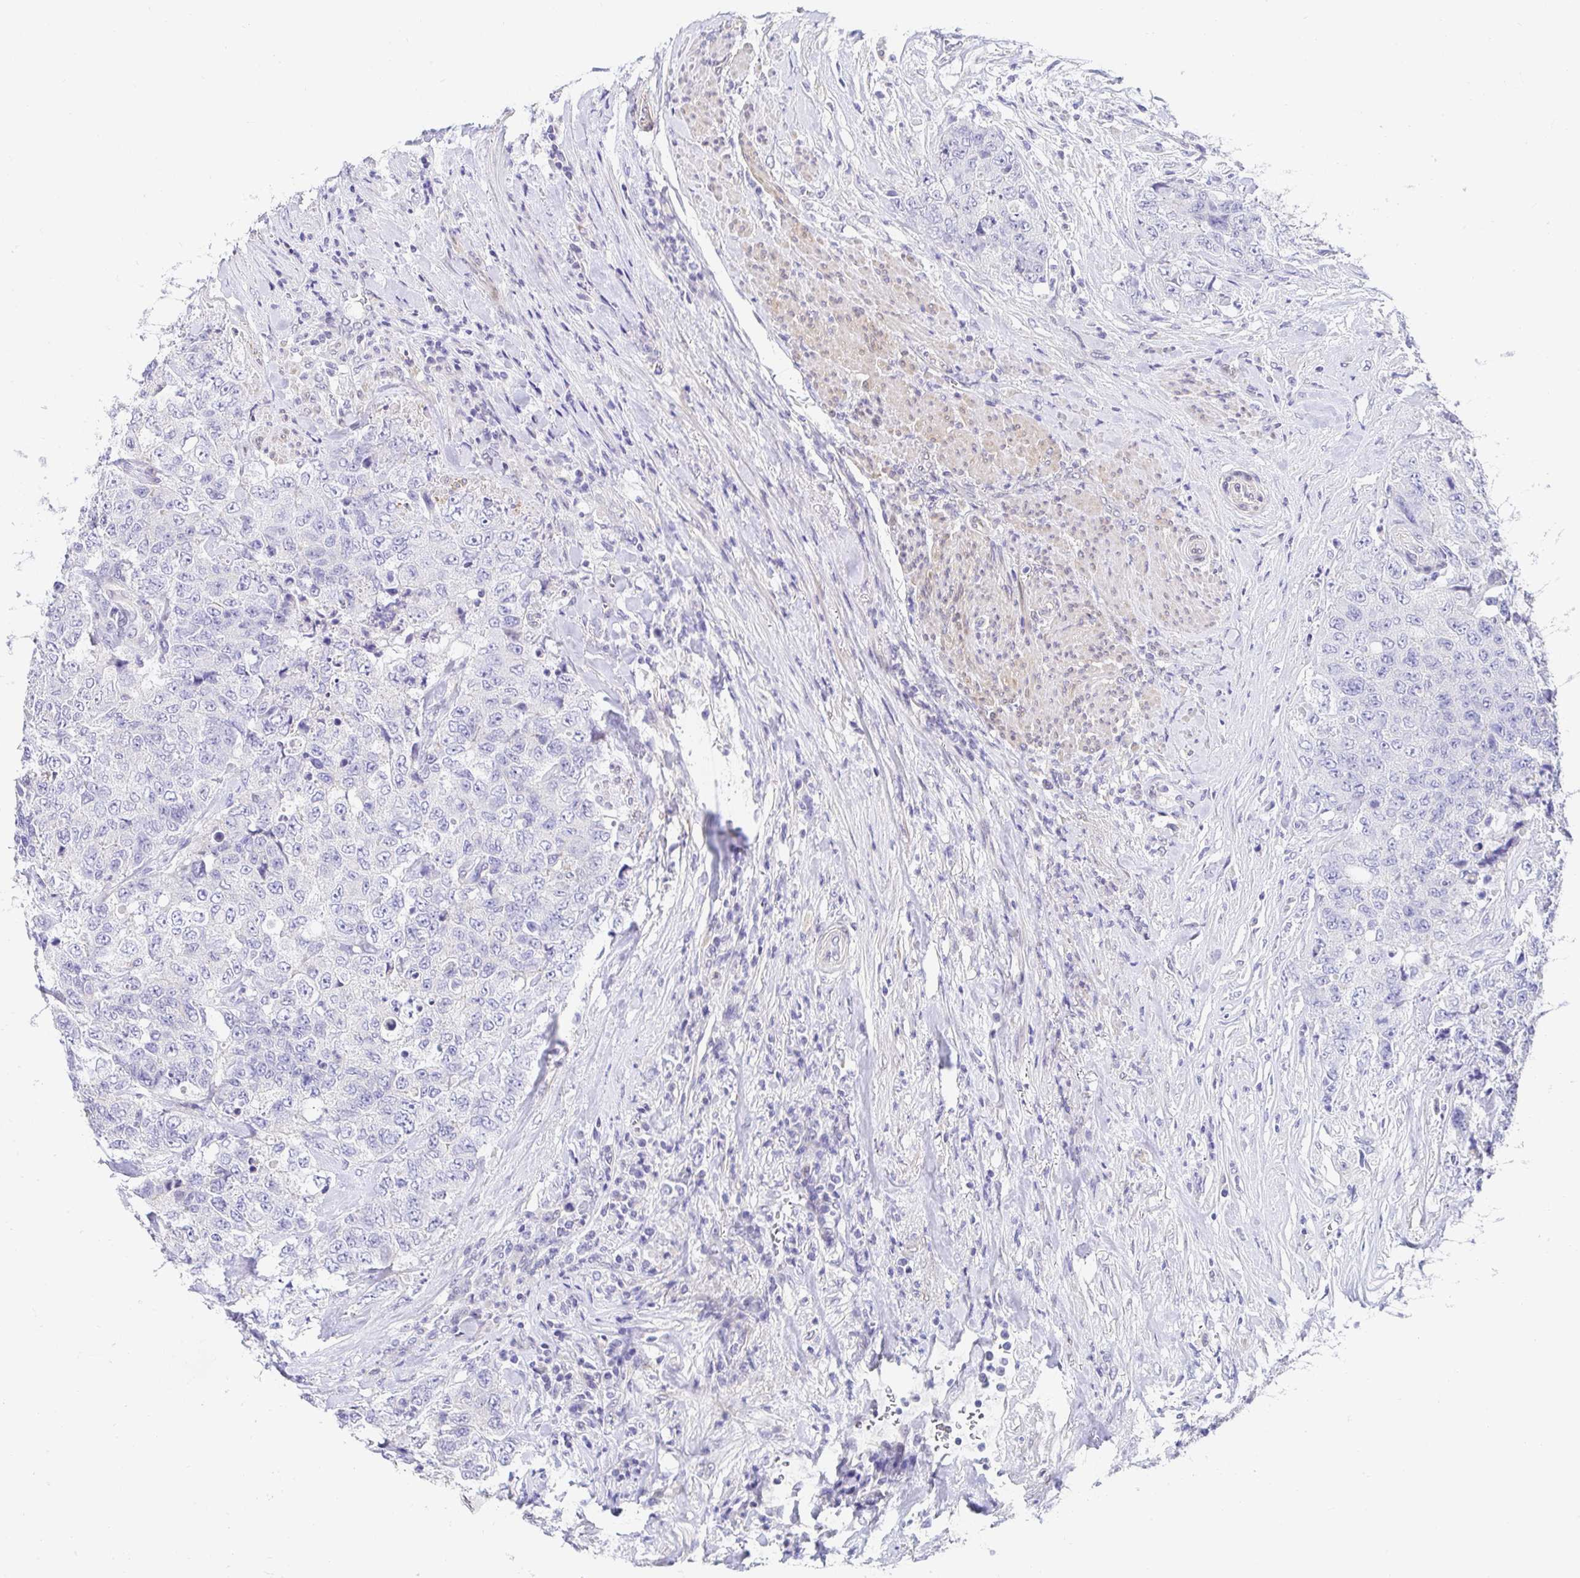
{"staining": {"intensity": "negative", "quantity": "none", "location": "none"}, "tissue": "urothelial cancer", "cell_type": "Tumor cells", "image_type": "cancer", "snomed": [{"axis": "morphology", "description": "Urothelial carcinoma, High grade"}, {"axis": "topography", "description": "Urinary bladder"}], "caption": "Human high-grade urothelial carcinoma stained for a protein using IHC displays no positivity in tumor cells.", "gene": "AKAP14", "patient": {"sex": "female", "age": 78}}